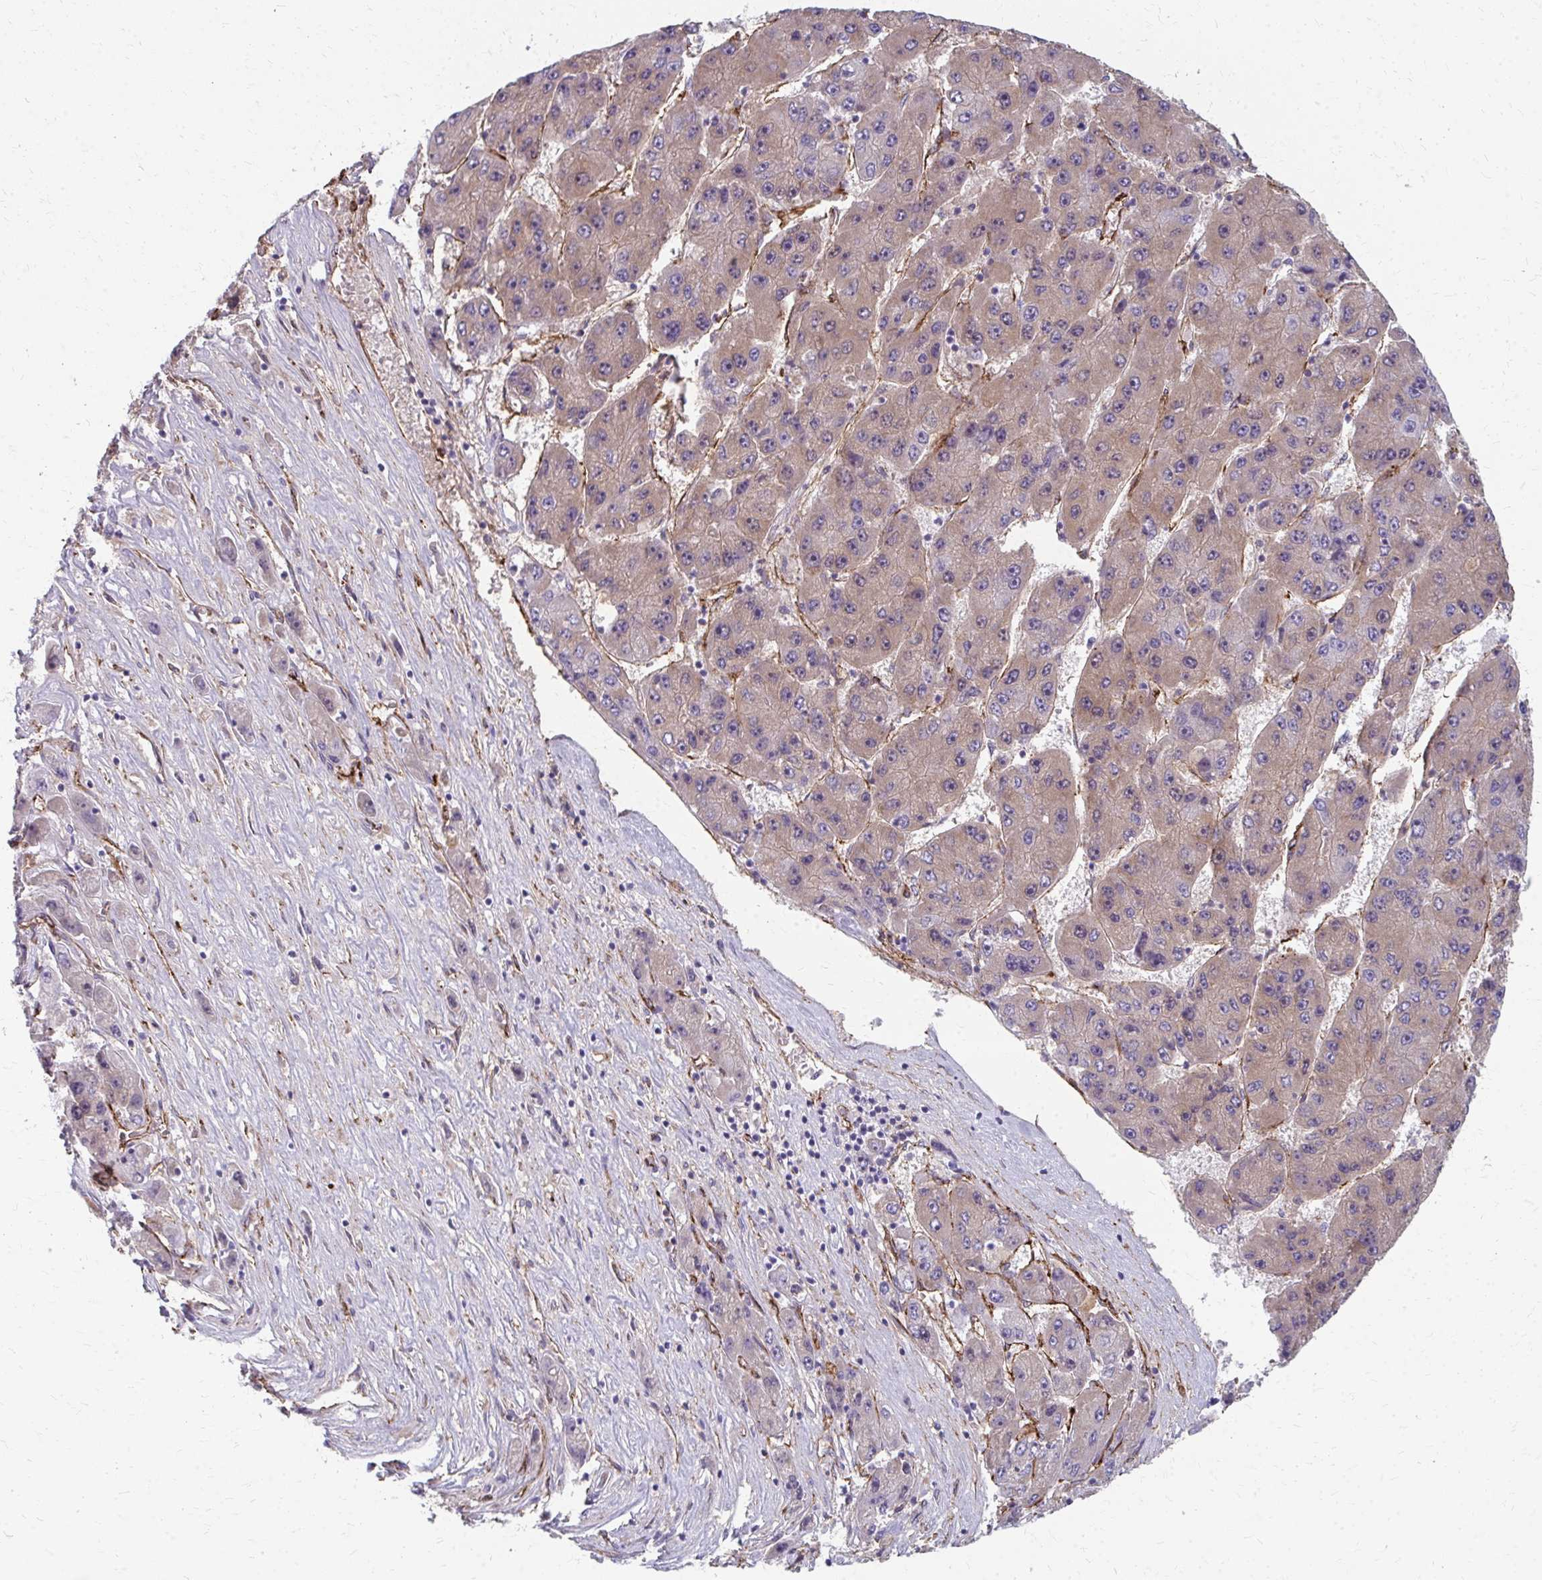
{"staining": {"intensity": "weak", "quantity": "25%-75%", "location": "cytoplasmic/membranous"}, "tissue": "liver cancer", "cell_type": "Tumor cells", "image_type": "cancer", "snomed": [{"axis": "morphology", "description": "Carcinoma, Hepatocellular, NOS"}, {"axis": "topography", "description": "Liver"}], "caption": "Liver hepatocellular carcinoma tissue demonstrates weak cytoplasmic/membranous staining in about 25%-75% of tumor cells, visualized by immunohistochemistry.", "gene": "ADIPOQ", "patient": {"sex": "female", "age": 61}}